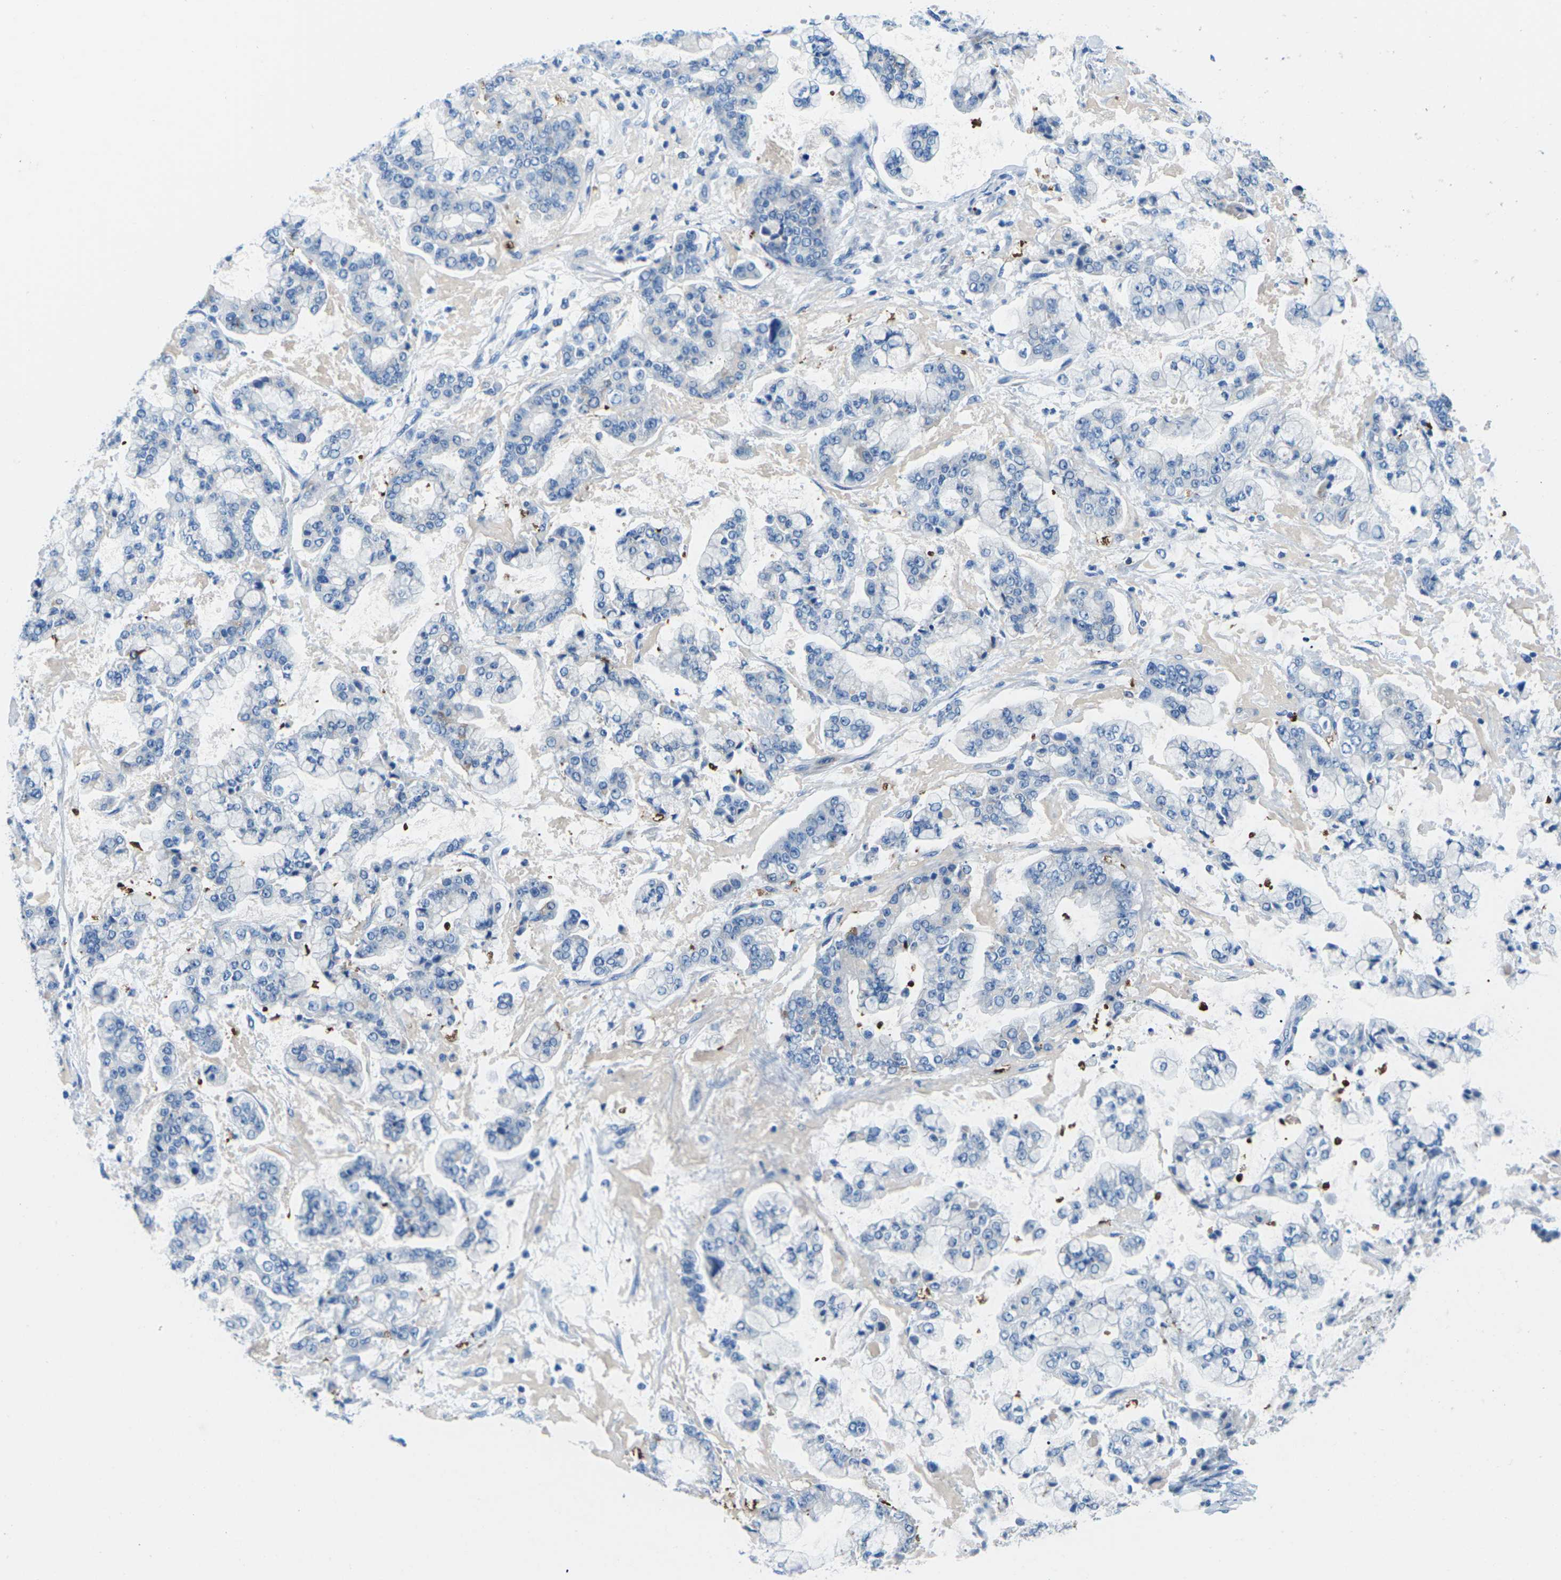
{"staining": {"intensity": "negative", "quantity": "none", "location": "none"}, "tissue": "stomach cancer", "cell_type": "Tumor cells", "image_type": "cancer", "snomed": [{"axis": "morphology", "description": "Adenocarcinoma, NOS"}, {"axis": "topography", "description": "Stomach"}], "caption": "The IHC image has no significant positivity in tumor cells of stomach cancer tissue. (DAB (3,3'-diaminobenzidine) IHC, high magnification).", "gene": "SYNGR2", "patient": {"sex": "male", "age": 76}}